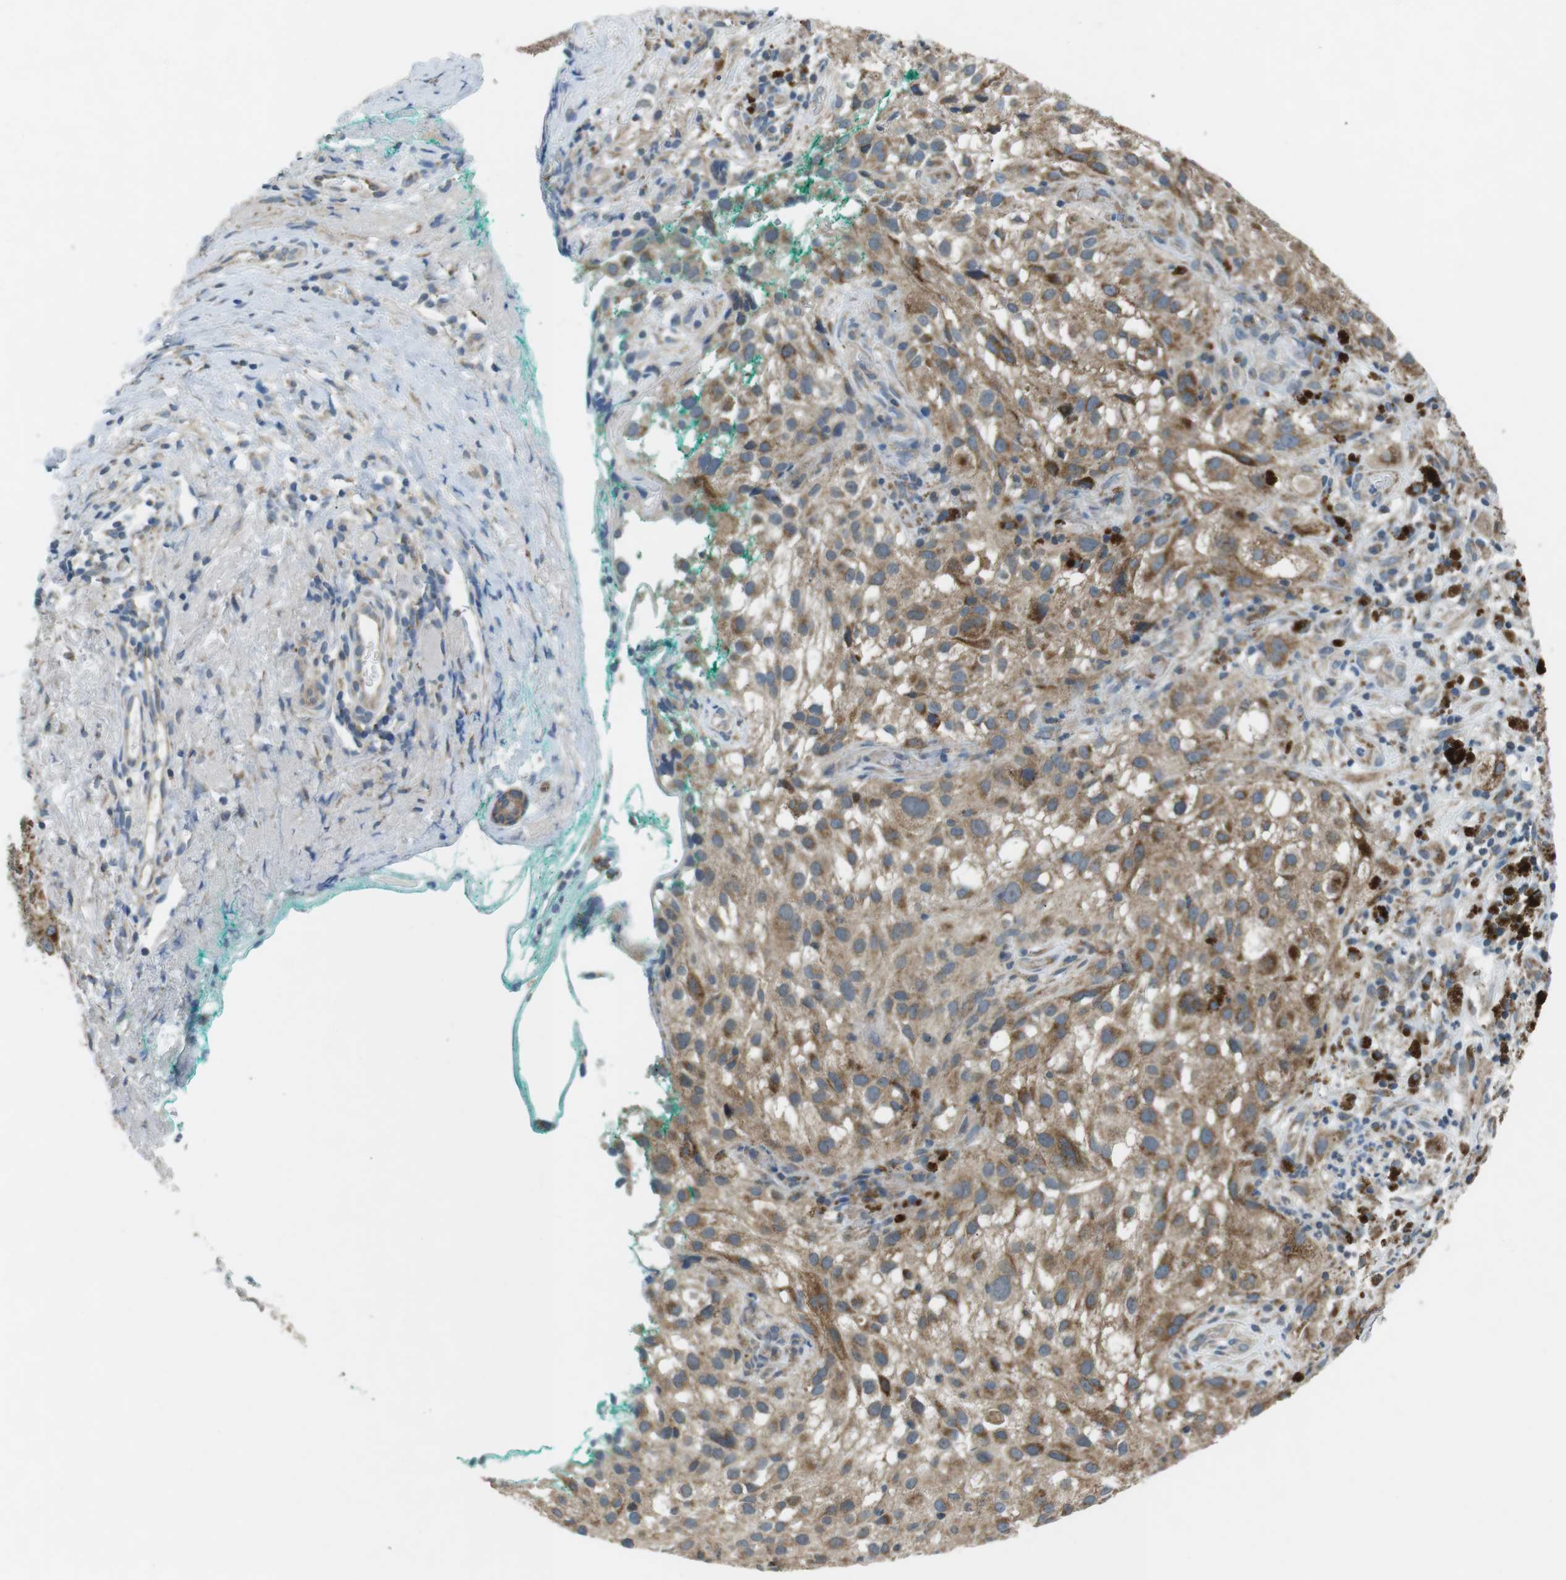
{"staining": {"intensity": "moderate", "quantity": ">75%", "location": "cytoplasmic/membranous"}, "tissue": "melanoma", "cell_type": "Tumor cells", "image_type": "cancer", "snomed": [{"axis": "morphology", "description": "Necrosis, NOS"}, {"axis": "morphology", "description": "Malignant melanoma, NOS"}, {"axis": "topography", "description": "Skin"}], "caption": "IHC staining of malignant melanoma, which shows medium levels of moderate cytoplasmic/membranous positivity in about >75% of tumor cells indicating moderate cytoplasmic/membranous protein expression. The staining was performed using DAB (3,3'-diaminobenzidine) (brown) for protein detection and nuclei were counterstained in hematoxylin (blue).", "gene": "BACE1", "patient": {"sex": "female", "age": 87}}